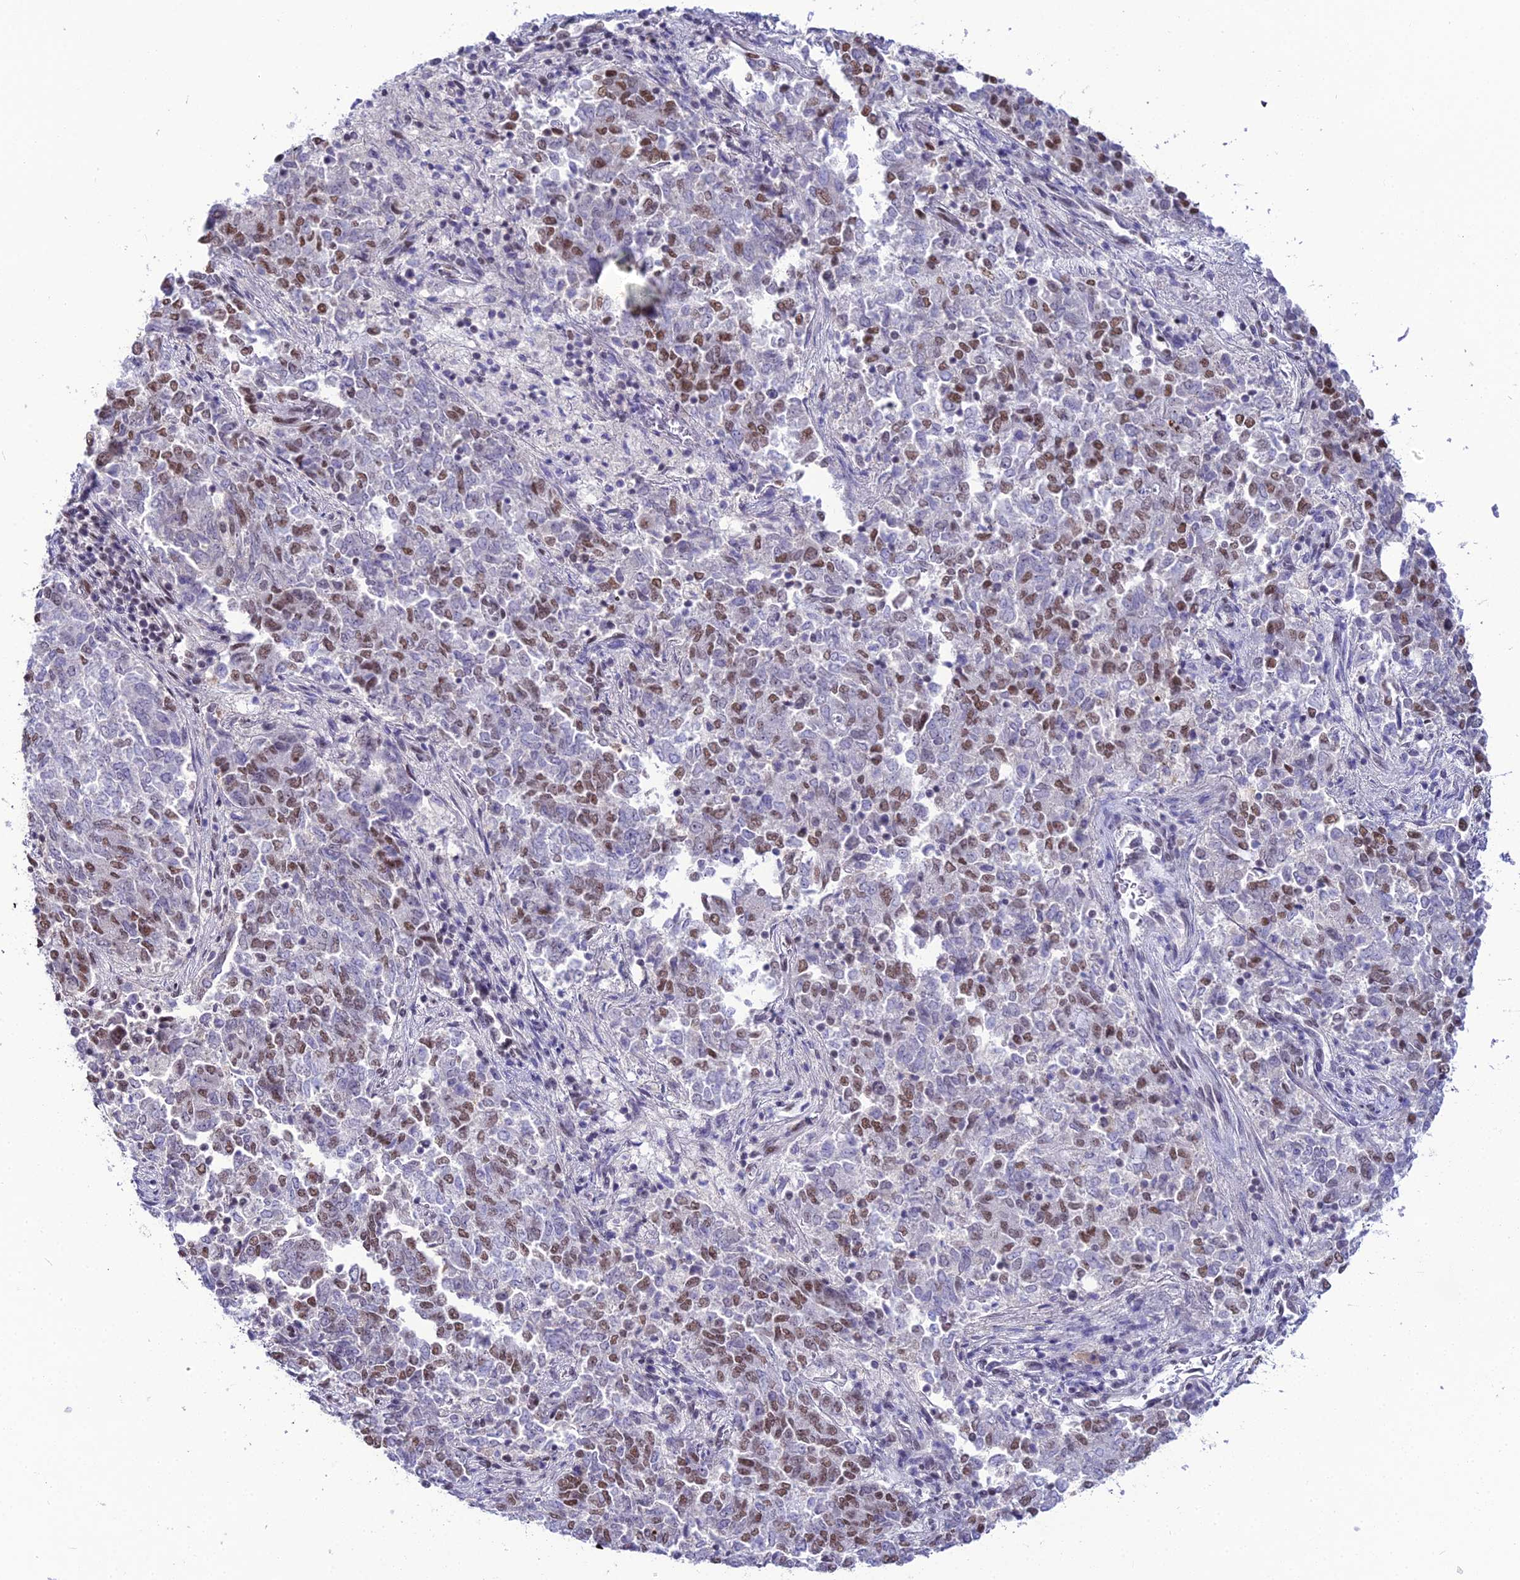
{"staining": {"intensity": "moderate", "quantity": "<25%", "location": "nuclear"}, "tissue": "endometrial cancer", "cell_type": "Tumor cells", "image_type": "cancer", "snomed": [{"axis": "morphology", "description": "Adenocarcinoma, NOS"}, {"axis": "topography", "description": "Endometrium"}], "caption": "Human endometrial adenocarcinoma stained with a brown dye reveals moderate nuclear positive staining in about <25% of tumor cells.", "gene": "RBM12", "patient": {"sex": "female", "age": 80}}